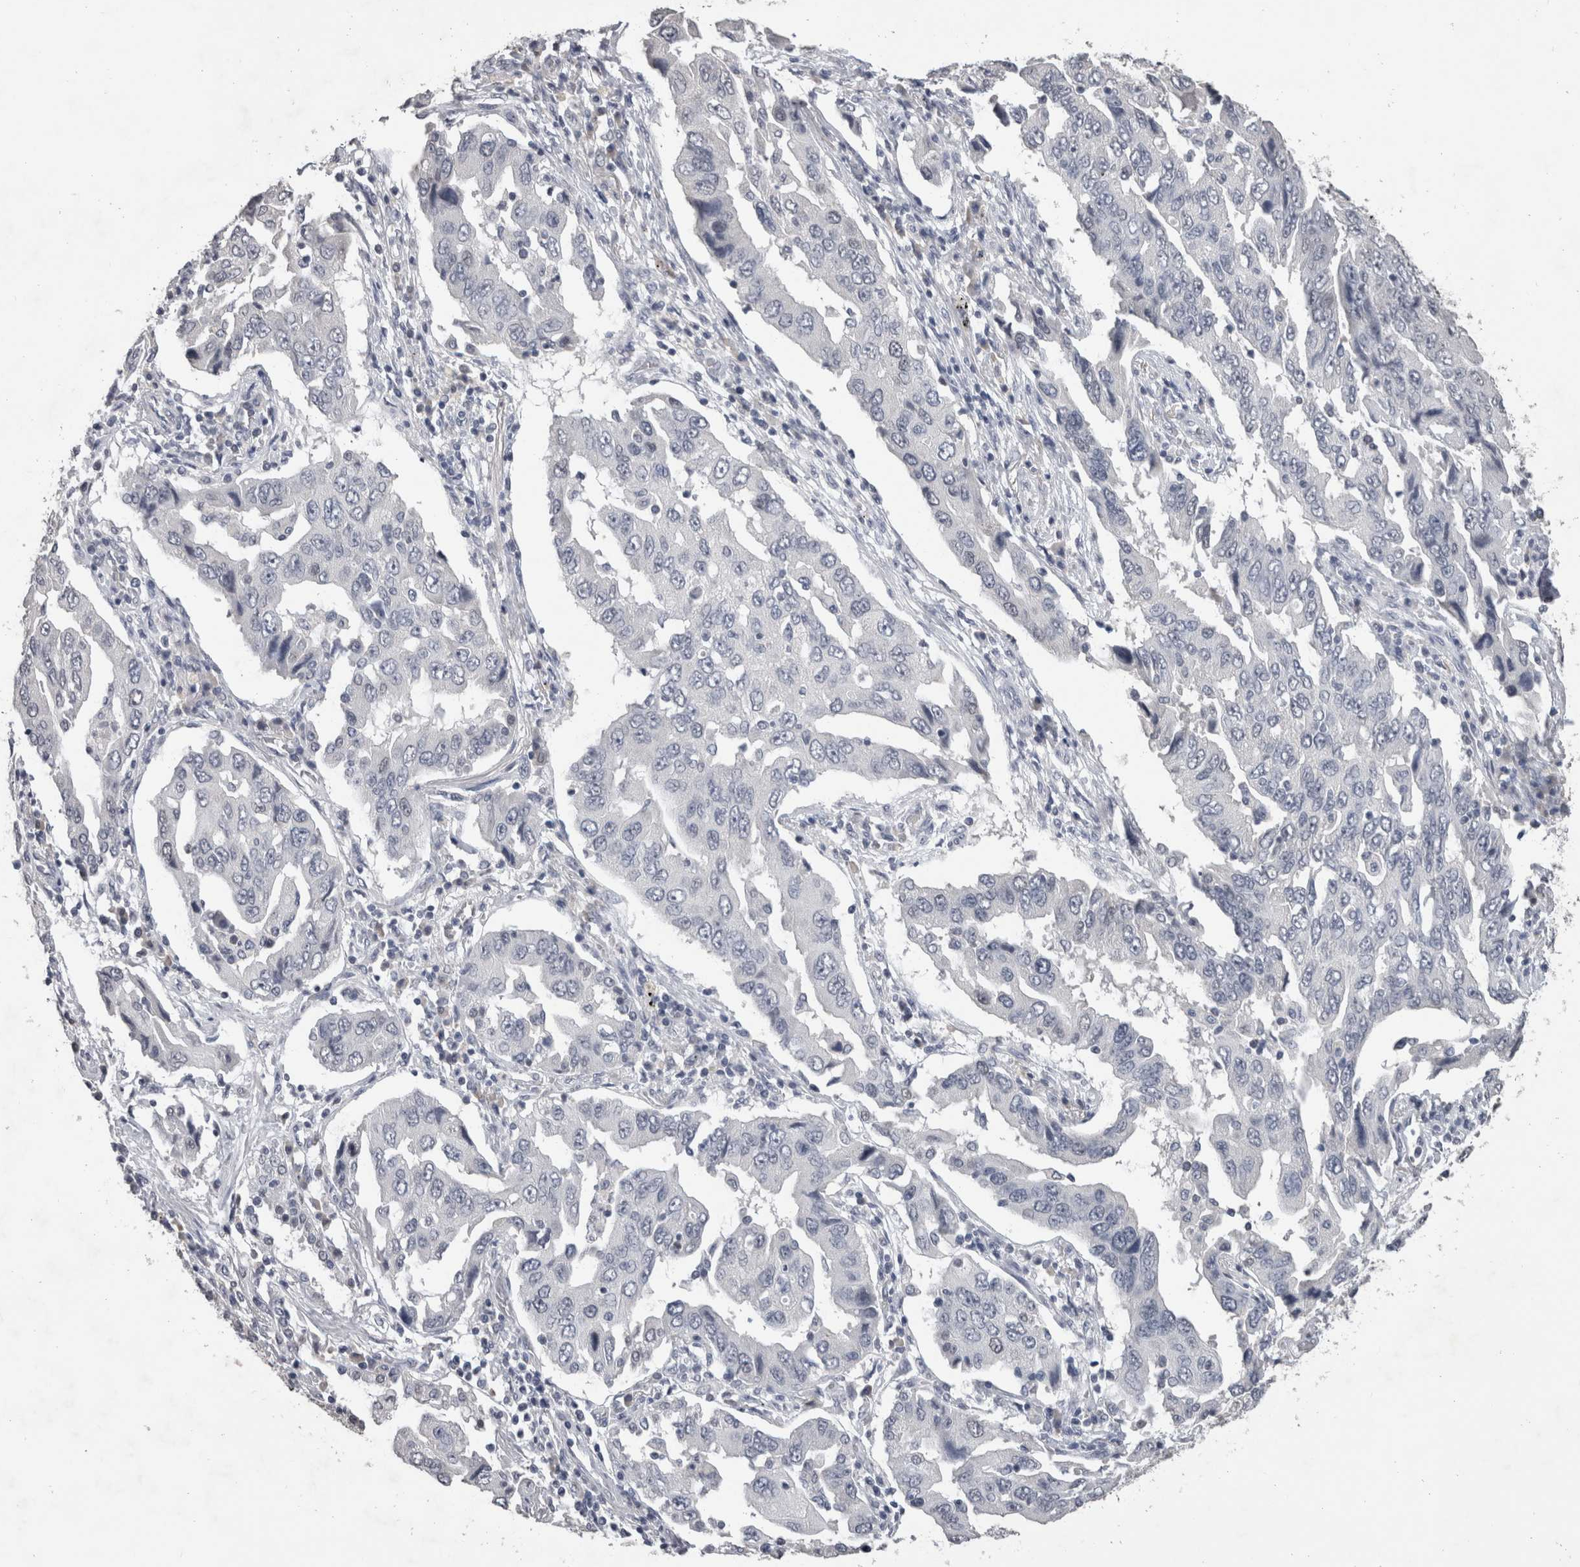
{"staining": {"intensity": "negative", "quantity": "none", "location": "none"}, "tissue": "lung cancer", "cell_type": "Tumor cells", "image_type": "cancer", "snomed": [{"axis": "morphology", "description": "Adenocarcinoma, NOS"}, {"axis": "topography", "description": "Lung"}], "caption": "A micrograph of lung cancer (adenocarcinoma) stained for a protein displays no brown staining in tumor cells.", "gene": "DDX17", "patient": {"sex": "female", "age": 65}}